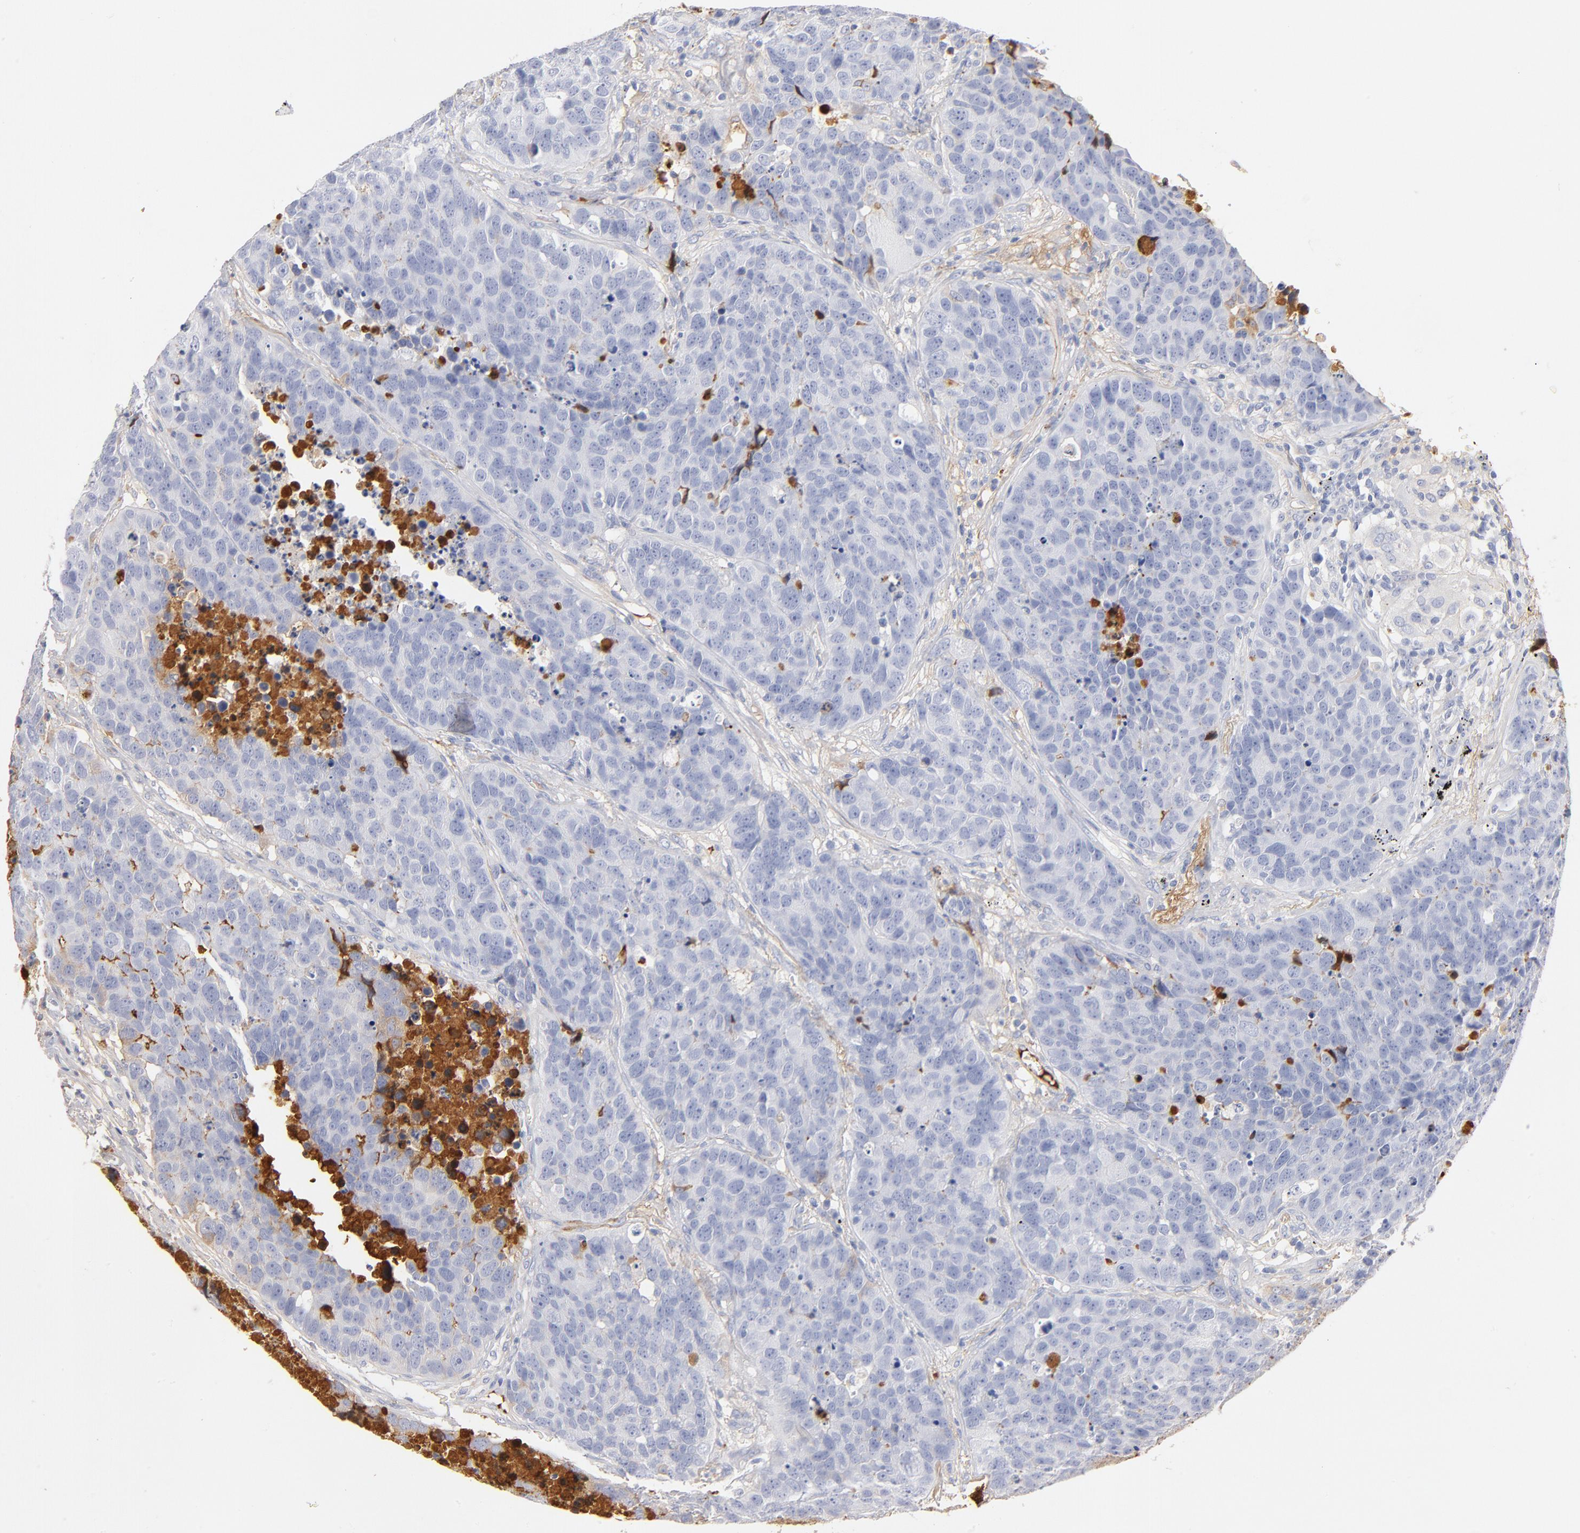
{"staining": {"intensity": "negative", "quantity": "none", "location": "none"}, "tissue": "carcinoid", "cell_type": "Tumor cells", "image_type": "cancer", "snomed": [{"axis": "morphology", "description": "Carcinoid, malignant, NOS"}, {"axis": "topography", "description": "Lung"}], "caption": "This image is of carcinoid stained with immunohistochemistry (IHC) to label a protein in brown with the nuclei are counter-stained blue. There is no positivity in tumor cells.", "gene": "C3", "patient": {"sex": "male", "age": 60}}